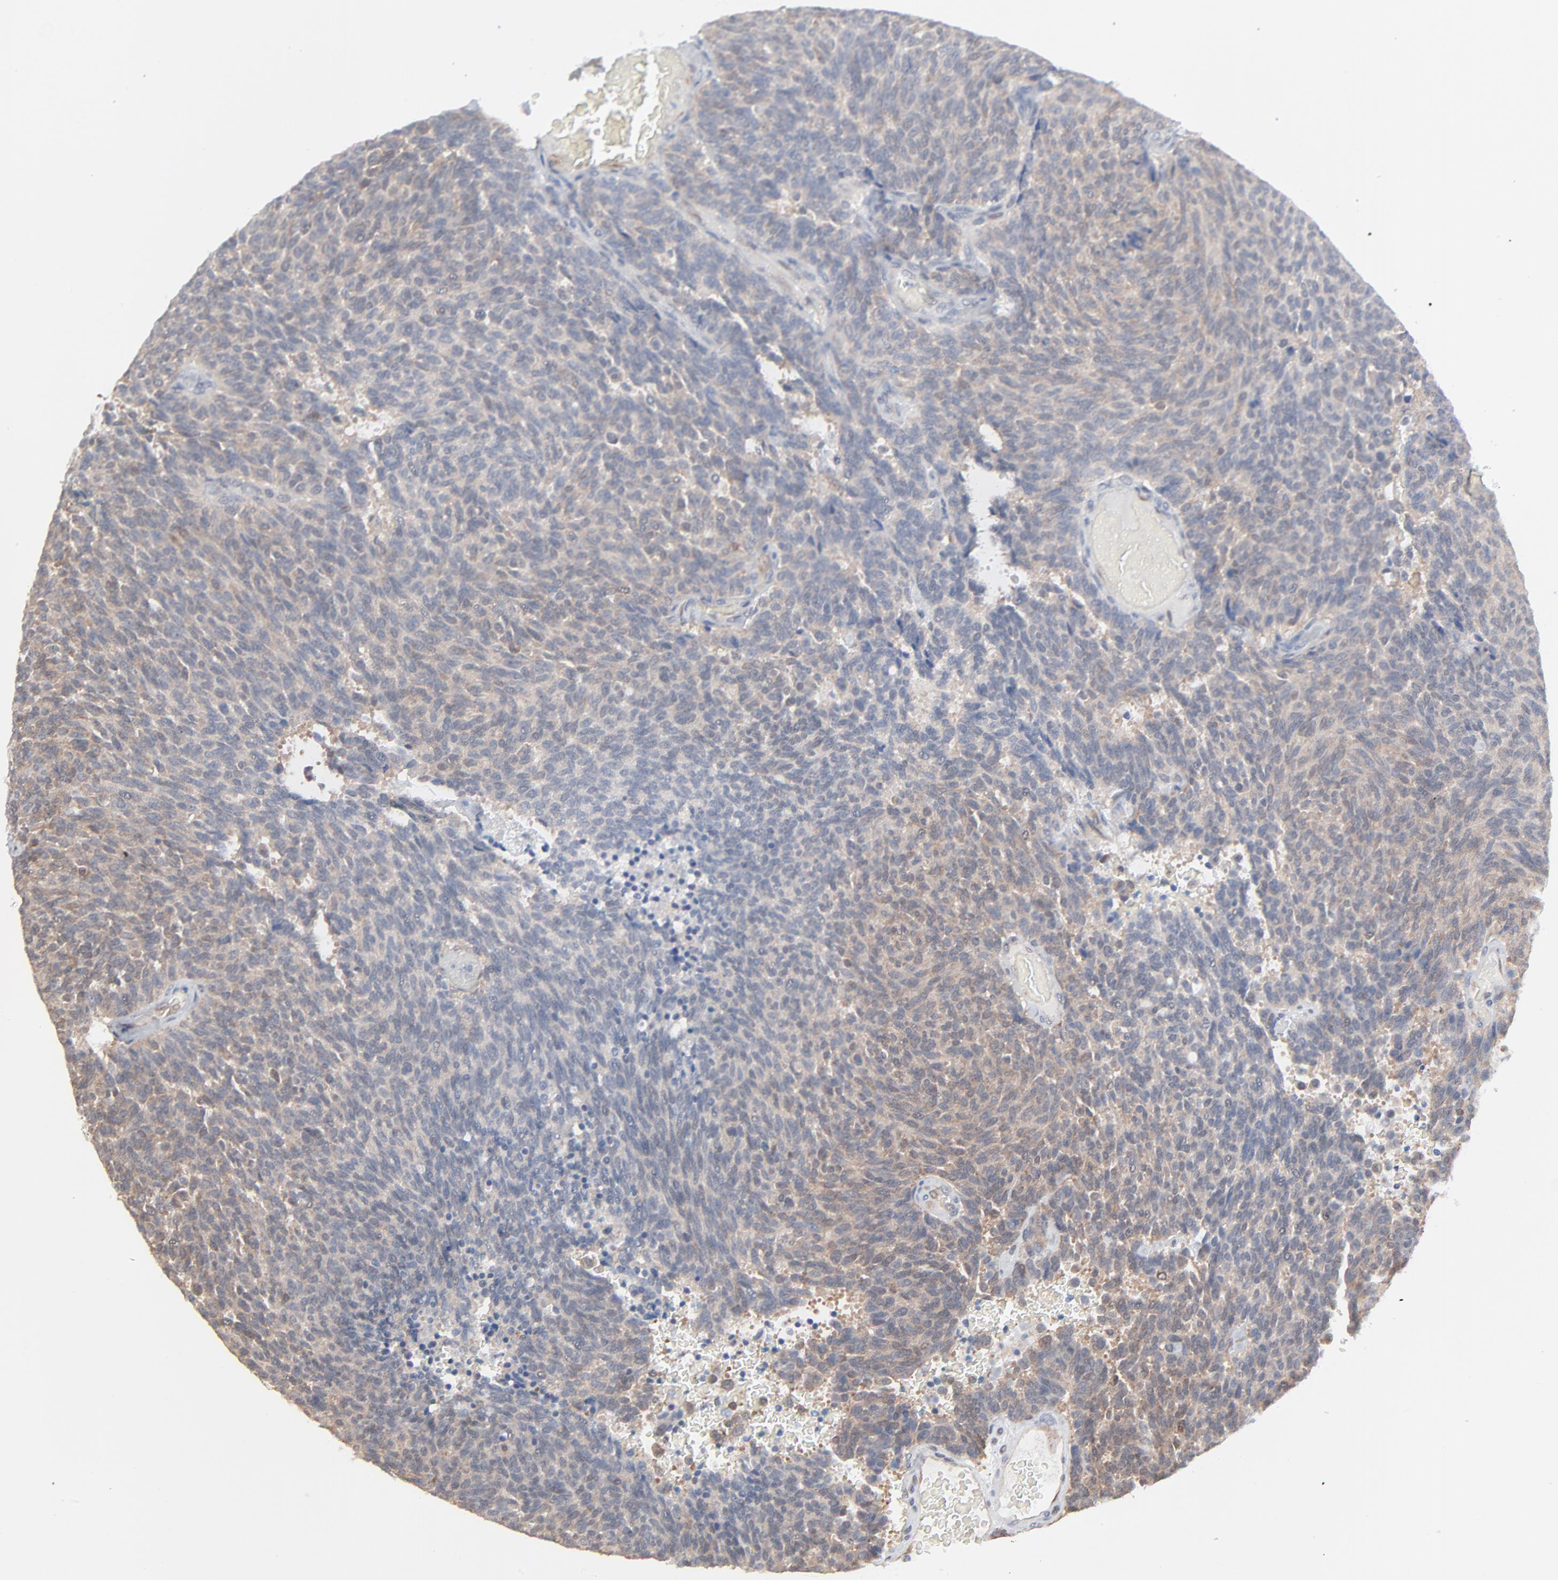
{"staining": {"intensity": "moderate", "quantity": ">75%", "location": "cytoplasmic/membranous"}, "tissue": "carcinoid", "cell_type": "Tumor cells", "image_type": "cancer", "snomed": [{"axis": "morphology", "description": "Carcinoid, malignant, NOS"}, {"axis": "topography", "description": "Pancreas"}], "caption": "This is a photomicrograph of immunohistochemistry staining of malignant carcinoid, which shows moderate staining in the cytoplasmic/membranous of tumor cells.", "gene": "RPS6KB1", "patient": {"sex": "female", "age": 54}}